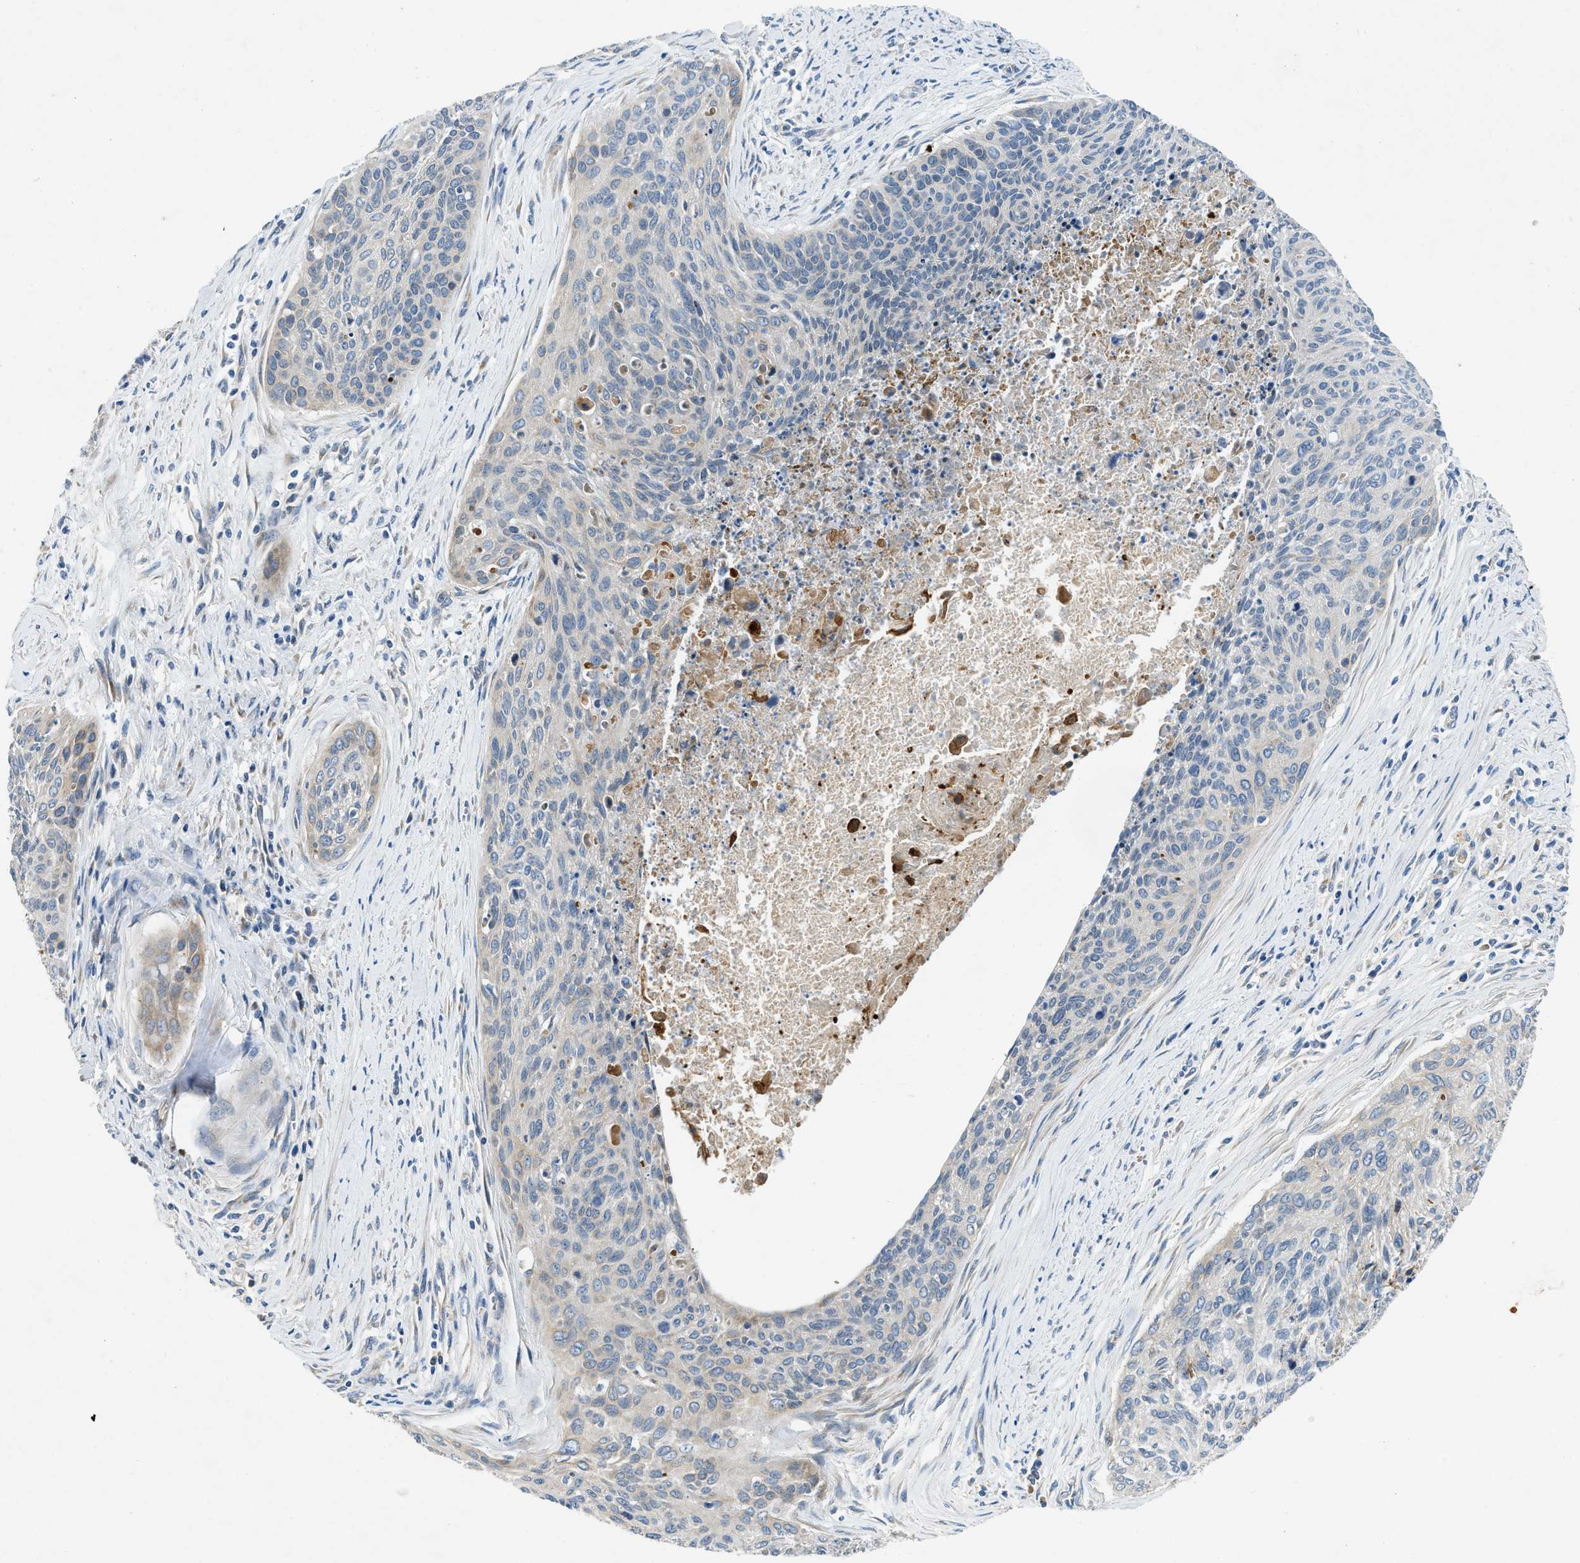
{"staining": {"intensity": "negative", "quantity": "none", "location": "none"}, "tissue": "cervical cancer", "cell_type": "Tumor cells", "image_type": "cancer", "snomed": [{"axis": "morphology", "description": "Squamous cell carcinoma, NOS"}, {"axis": "topography", "description": "Cervix"}], "caption": "High magnification brightfield microscopy of cervical cancer (squamous cell carcinoma) stained with DAB (brown) and counterstained with hematoxylin (blue): tumor cells show no significant staining.", "gene": "GGCX", "patient": {"sex": "female", "age": 55}}